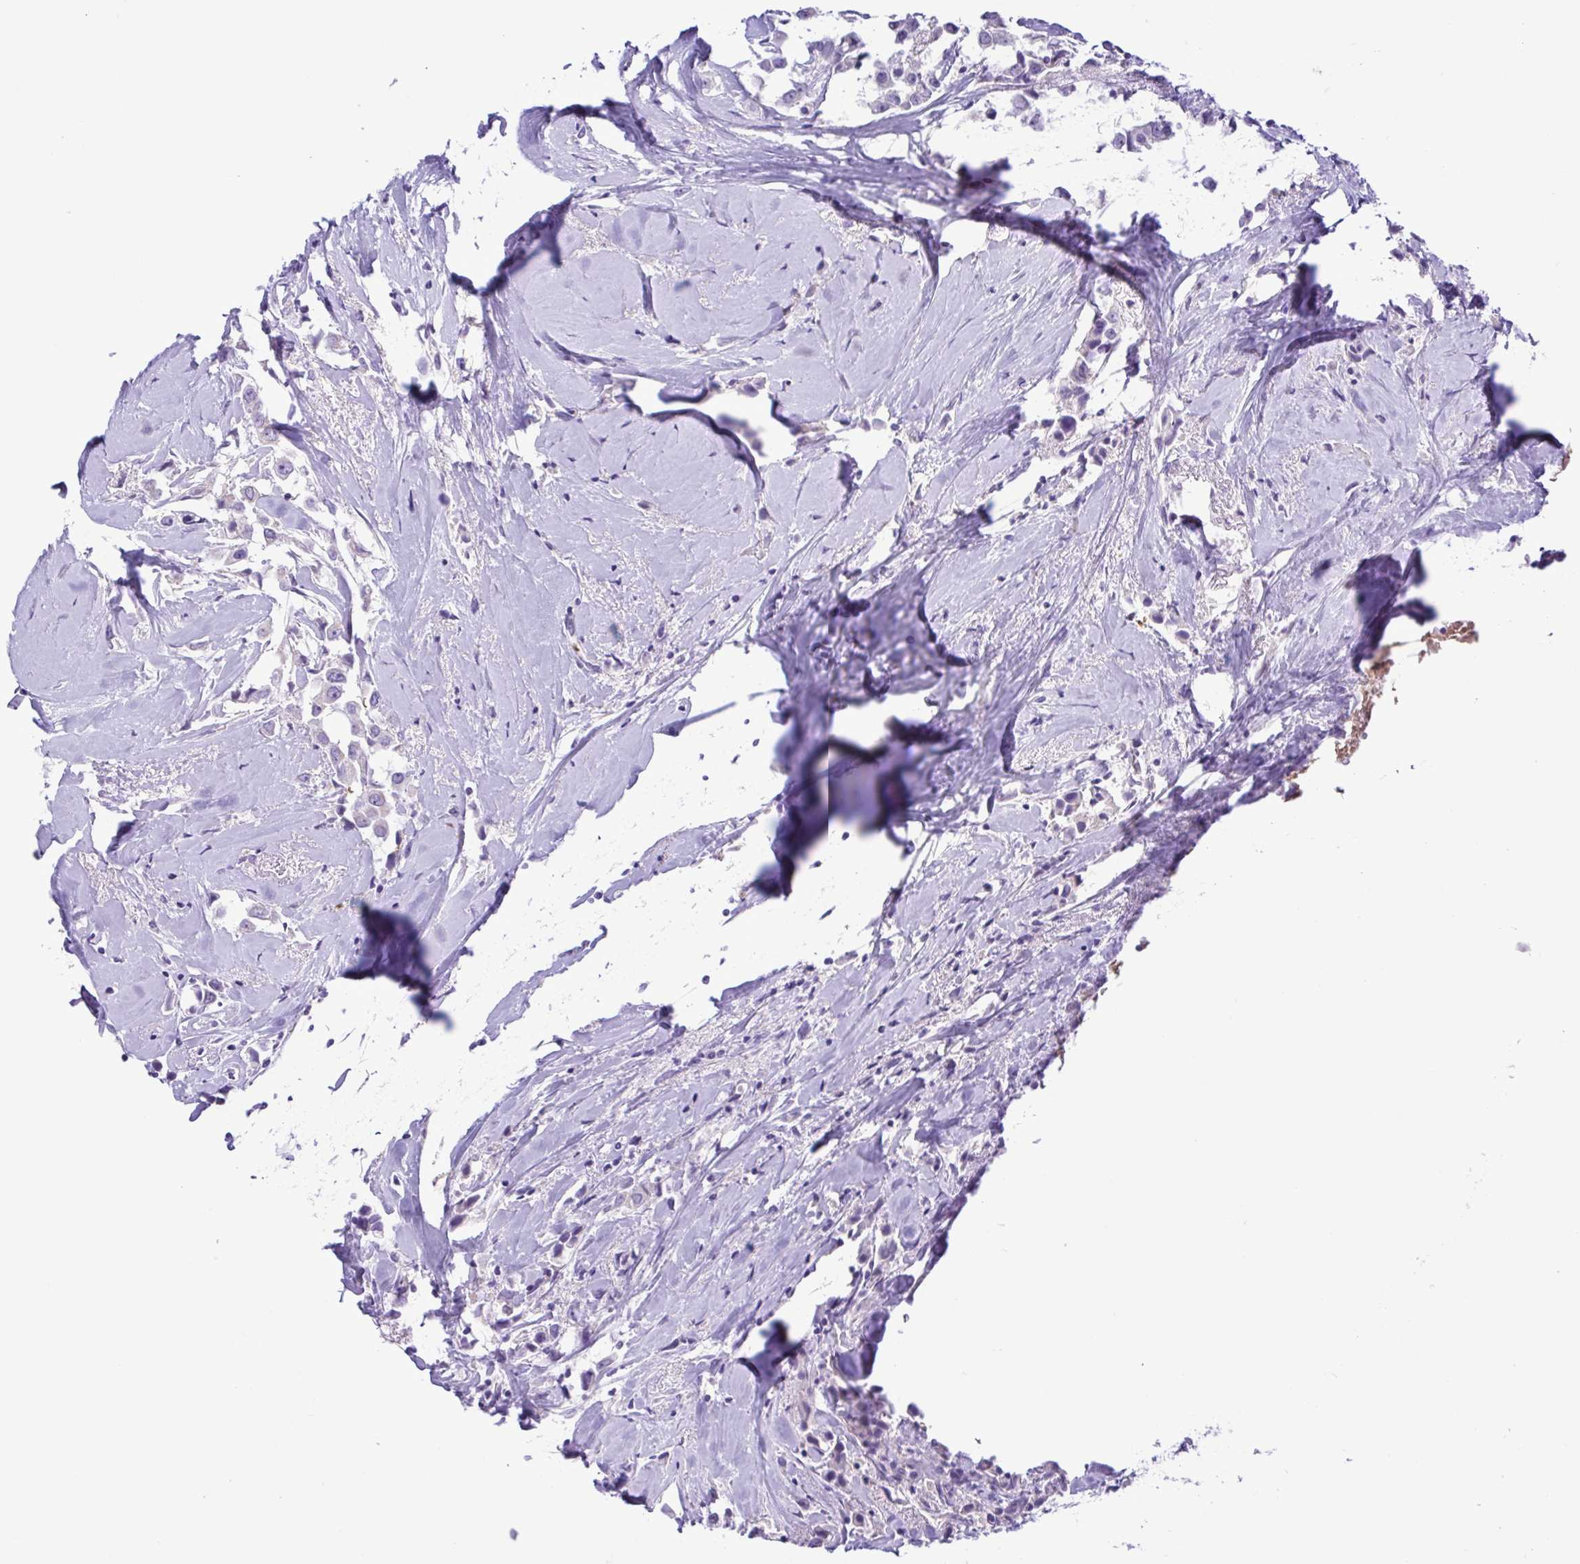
{"staining": {"intensity": "negative", "quantity": "none", "location": "none"}, "tissue": "breast cancer", "cell_type": "Tumor cells", "image_type": "cancer", "snomed": [{"axis": "morphology", "description": "Duct carcinoma"}, {"axis": "topography", "description": "Breast"}], "caption": "This is an IHC photomicrograph of infiltrating ductal carcinoma (breast). There is no staining in tumor cells.", "gene": "CBY2", "patient": {"sex": "female", "age": 61}}